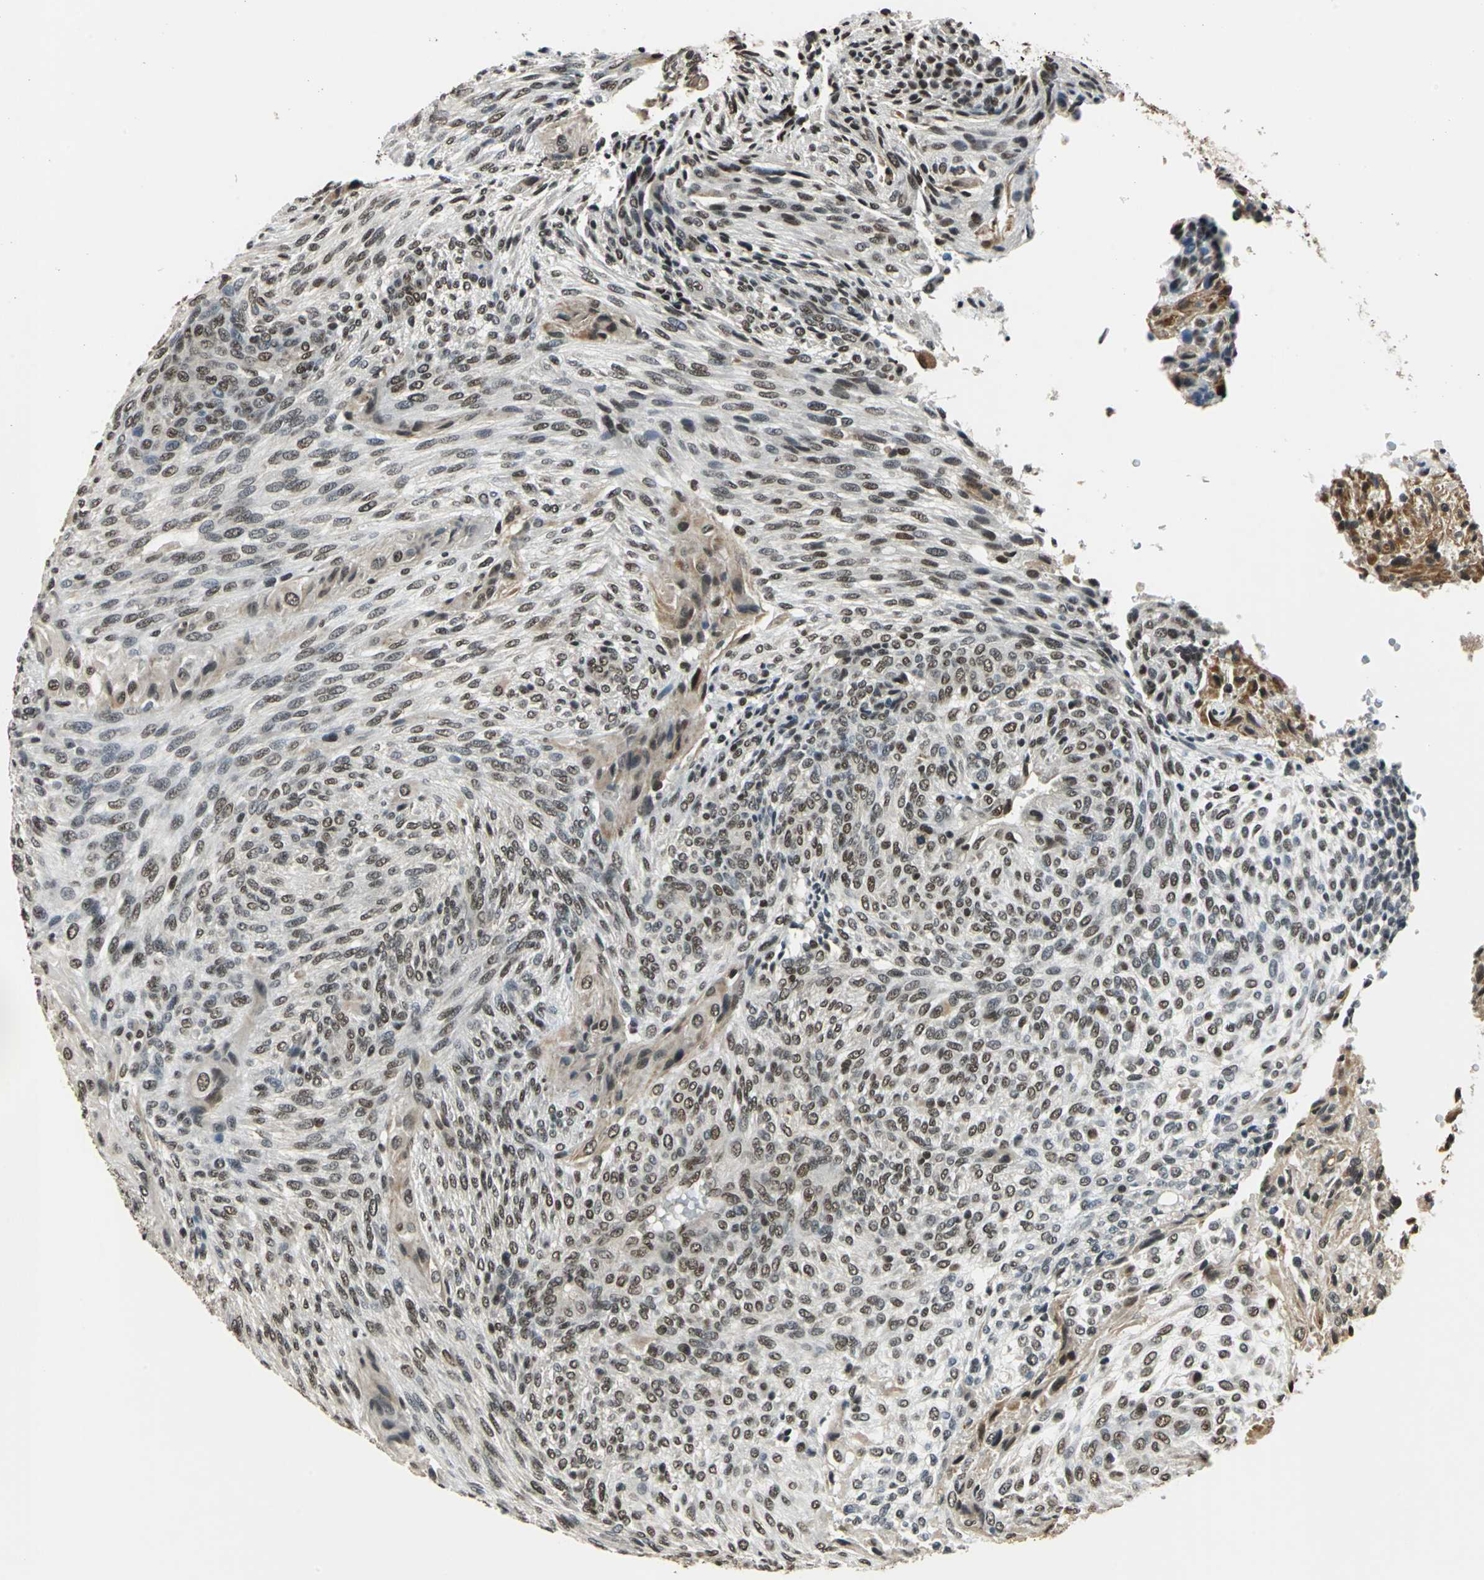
{"staining": {"intensity": "moderate", "quantity": ">75%", "location": "nuclear"}, "tissue": "glioma", "cell_type": "Tumor cells", "image_type": "cancer", "snomed": [{"axis": "morphology", "description": "Glioma, malignant, High grade"}, {"axis": "topography", "description": "Cerebral cortex"}], "caption": "Immunohistochemistry (IHC) (DAB) staining of human glioma shows moderate nuclear protein staining in about >75% of tumor cells. The staining was performed using DAB (3,3'-diaminobenzidine) to visualize the protein expression in brown, while the nuclei were stained in blue with hematoxylin (Magnification: 20x).", "gene": "RBM14", "patient": {"sex": "female", "age": 55}}